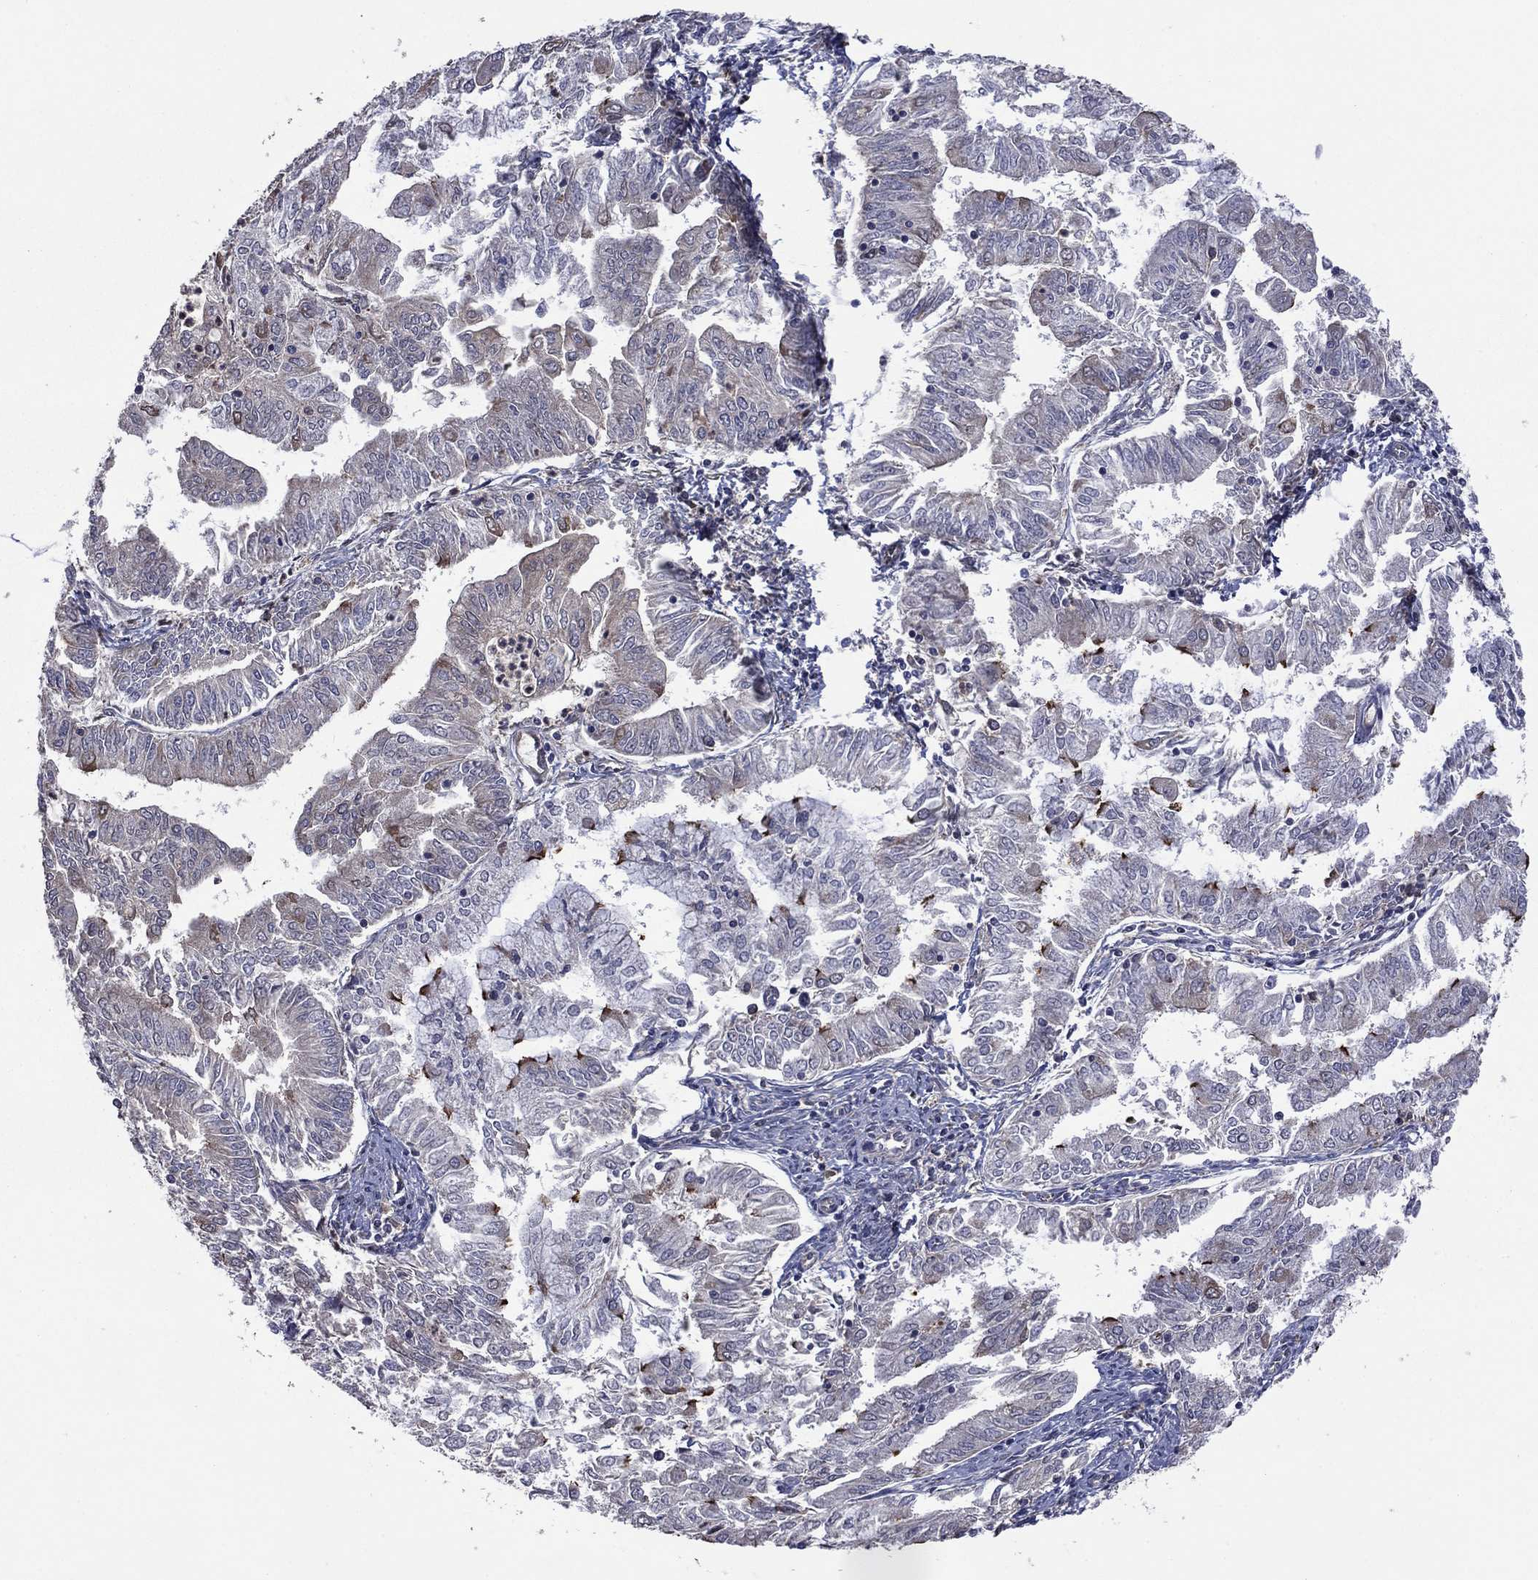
{"staining": {"intensity": "strong", "quantity": "<25%", "location": "cytoplasmic/membranous"}, "tissue": "endometrial cancer", "cell_type": "Tumor cells", "image_type": "cancer", "snomed": [{"axis": "morphology", "description": "Adenocarcinoma, NOS"}, {"axis": "topography", "description": "Endometrium"}], "caption": "Immunohistochemical staining of human adenocarcinoma (endometrial) exhibits medium levels of strong cytoplasmic/membranous protein staining in approximately <25% of tumor cells. (Stains: DAB in brown, nuclei in blue, Microscopy: brightfield microscopy at high magnification).", "gene": "MEA1", "patient": {"sex": "female", "age": 56}}